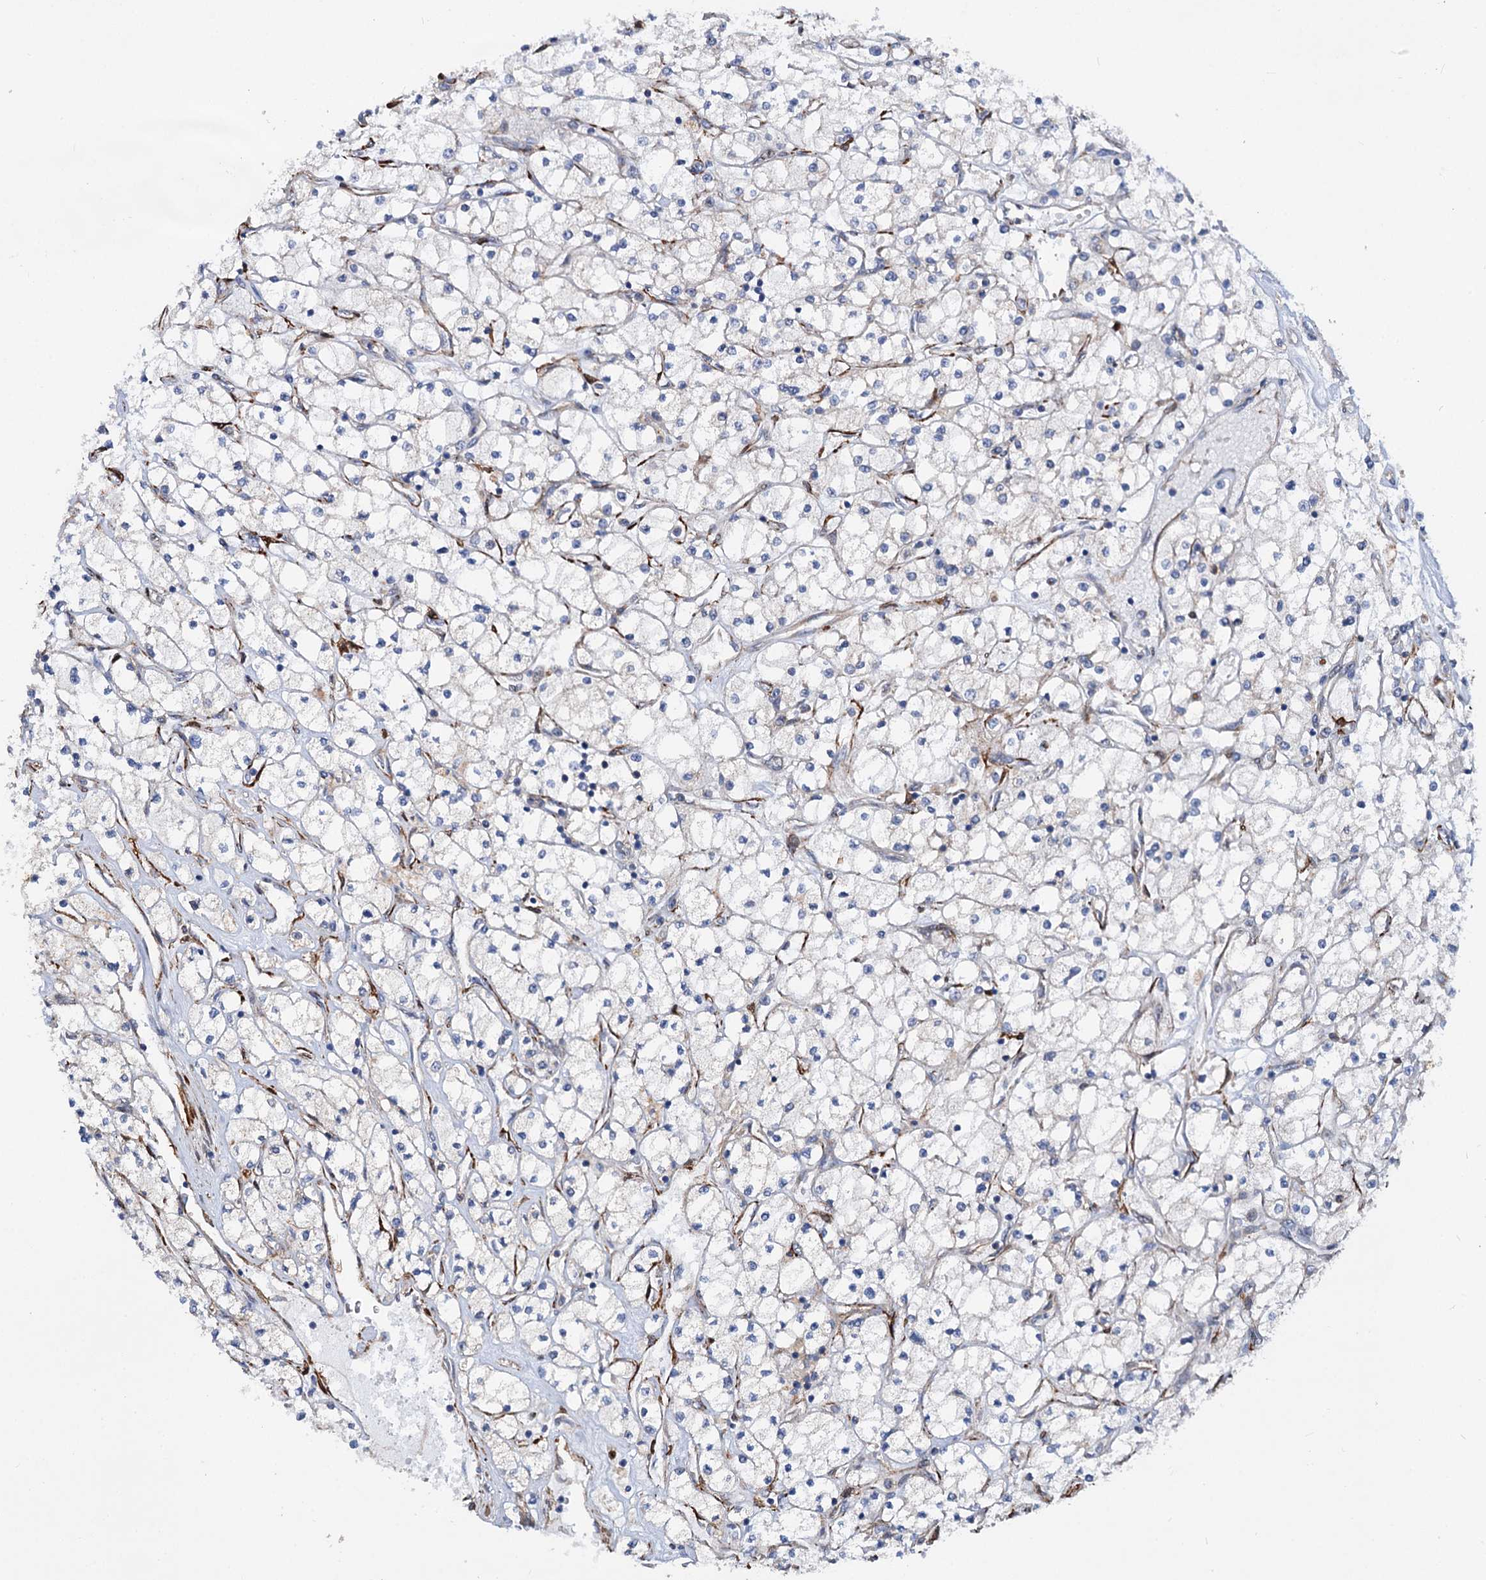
{"staining": {"intensity": "negative", "quantity": "none", "location": "none"}, "tissue": "renal cancer", "cell_type": "Tumor cells", "image_type": "cancer", "snomed": [{"axis": "morphology", "description": "Adenocarcinoma, NOS"}, {"axis": "topography", "description": "Kidney"}], "caption": "Immunohistochemical staining of renal cancer (adenocarcinoma) displays no significant expression in tumor cells.", "gene": "TRIM55", "patient": {"sex": "male", "age": 80}}